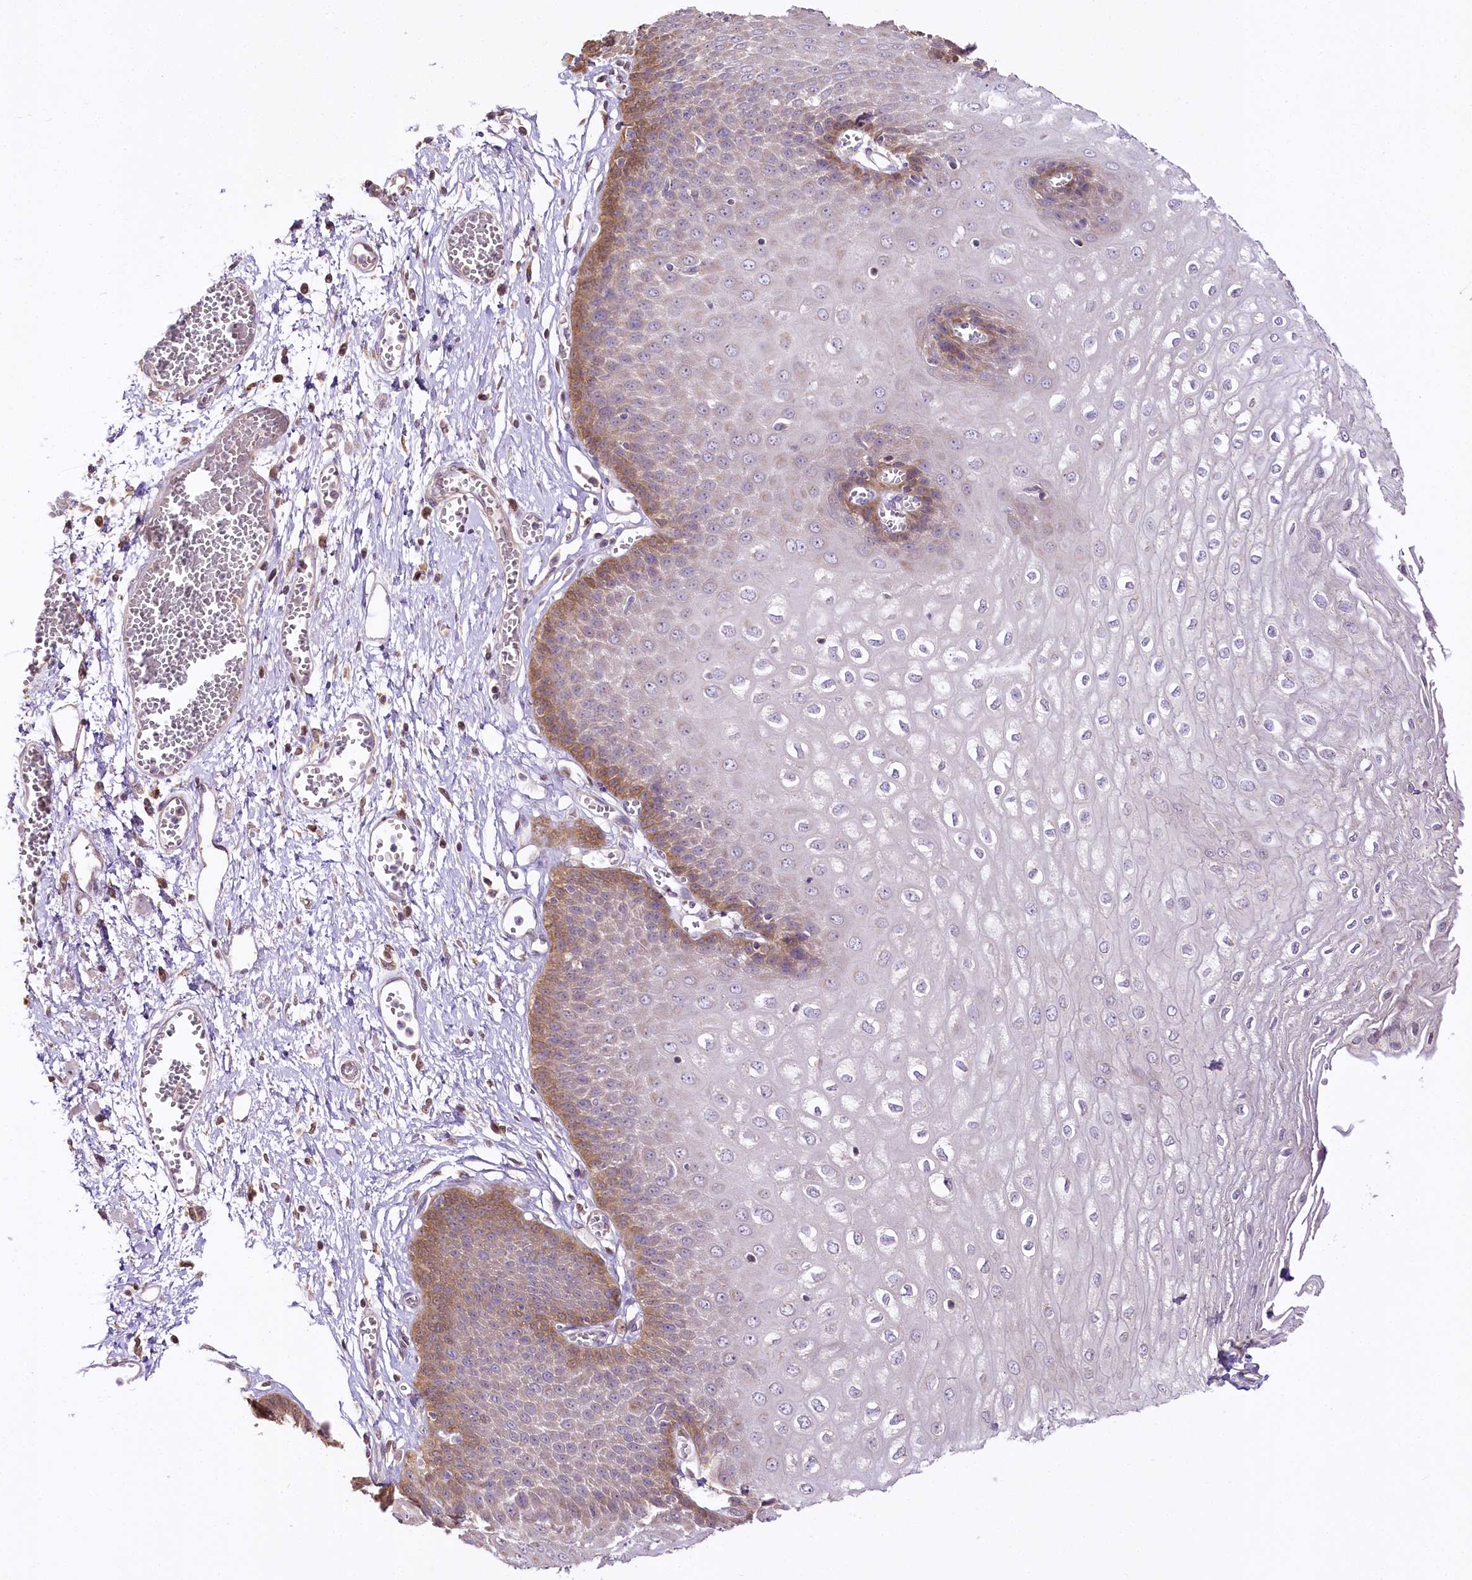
{"staining": {"intensity": "moderate", "quantity": "25%-75%", "location": "cytoplasmic/membranous"}, "tissue": "esophagus", "cell_type": "Squamous epithelial cells", "image_type": "normal", "snomed": [{"axis": "morphology", "description": "Normal tissue, NOS"}, {"axis": "topography", "description": "Esophagus"}], "caption": "Immunohistochemistry of normal esophagus shows medium levels of moderate cytoplasmic/membranous positivity in about 25%-75% of squamous epithelial cells.", "gene": "ZNF226", "patient": {"sex": "male", "age": 60}}